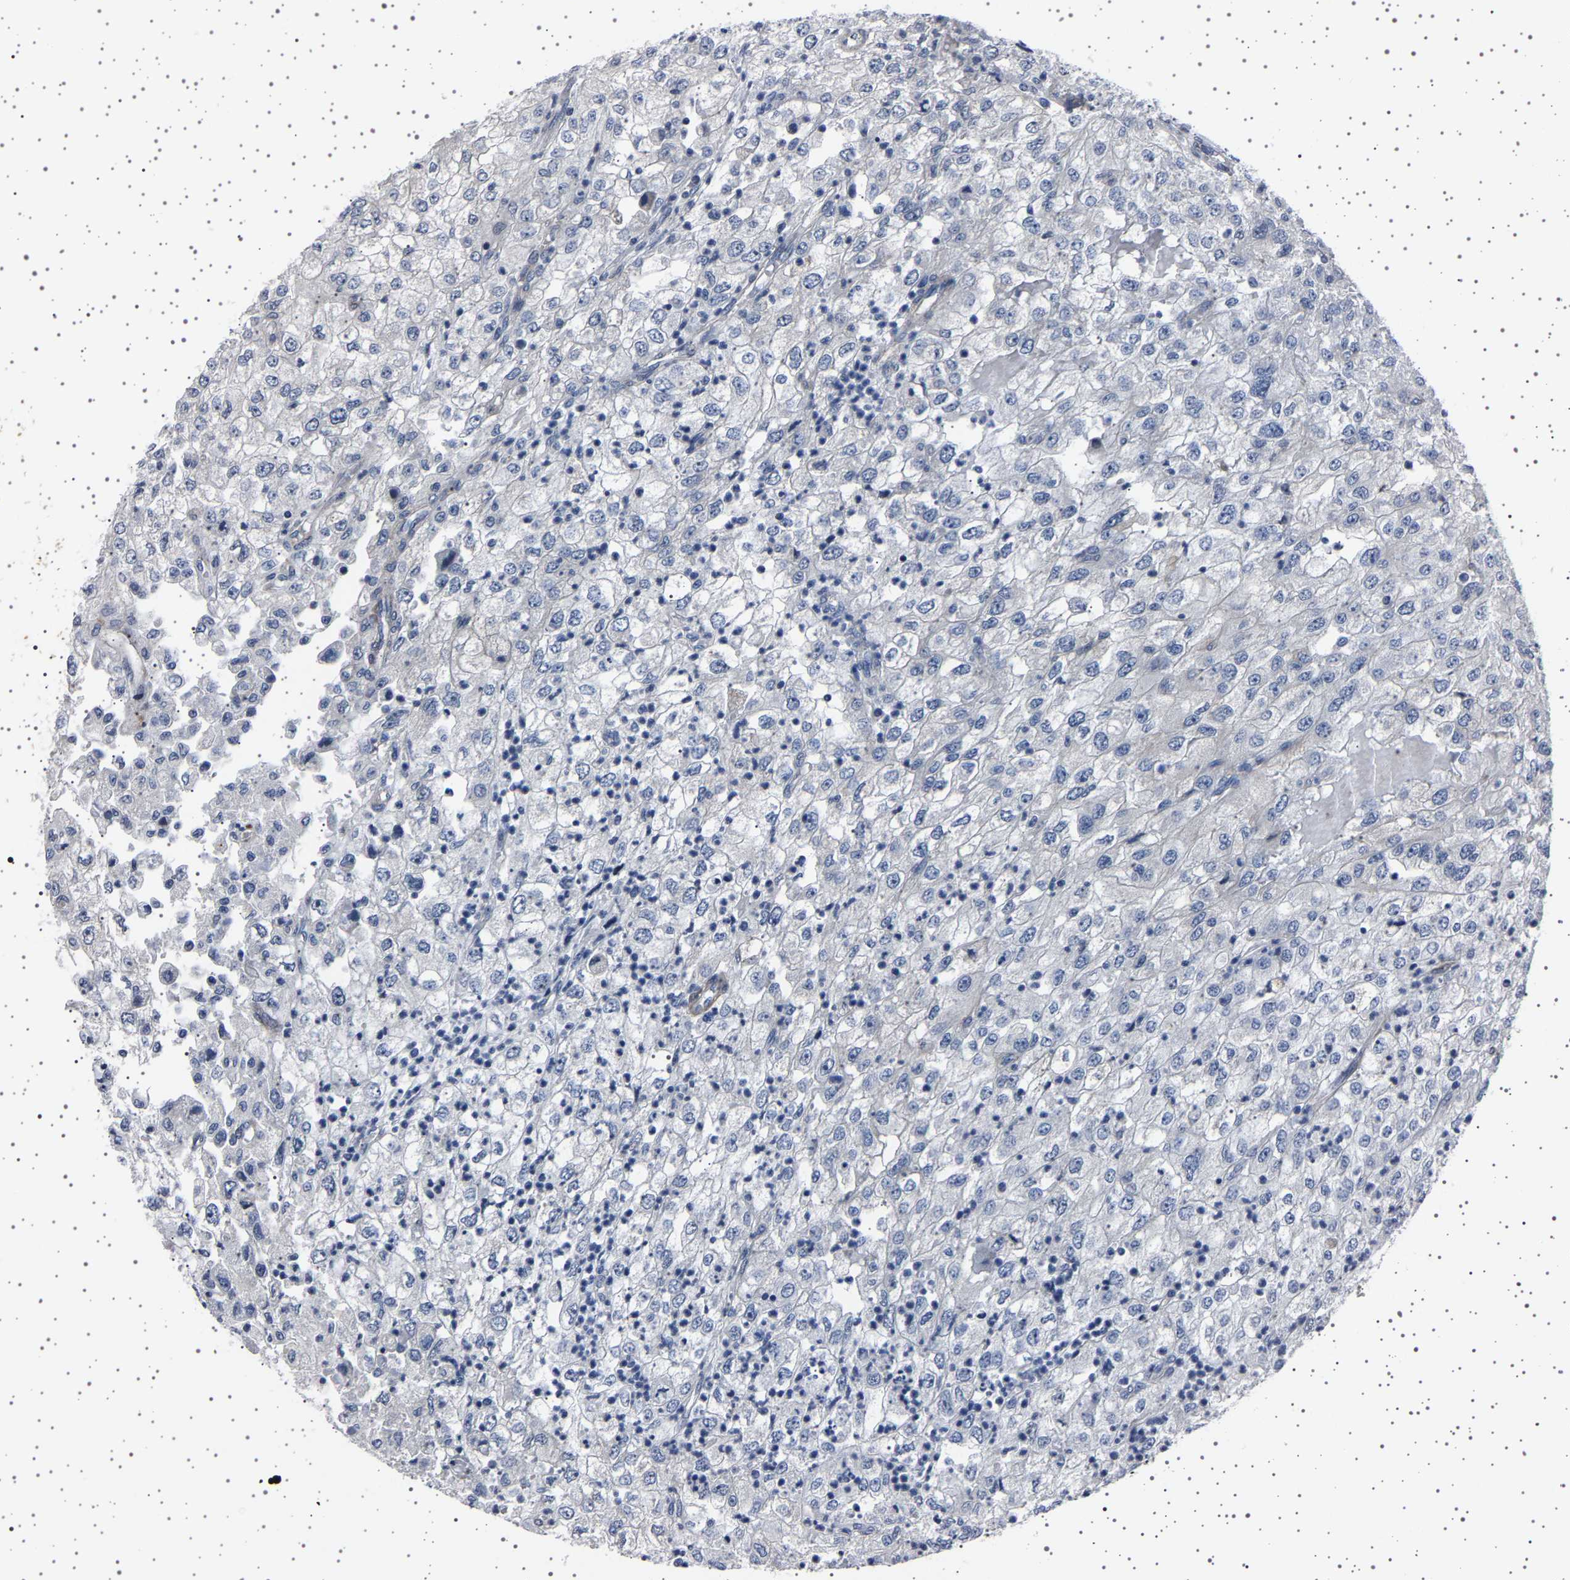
{"staining": {"intensity": "negative", "quantity": "none", "location": "none"}, "tissue": "renal cancer", "cell_type": "Tumor cells", "image_type": "cancer", "snomed": [{"axis": "morphology", "description": "Adenocarcinoma, NOS"}, {"axis": "topography", "description": "Kidney"}], "caption": "IHC of renal cancer (adenocarcinoma) shows no expression in tumor cells.", "gene": "PAK5", "patient": {"sex": "female", "age": 54}}